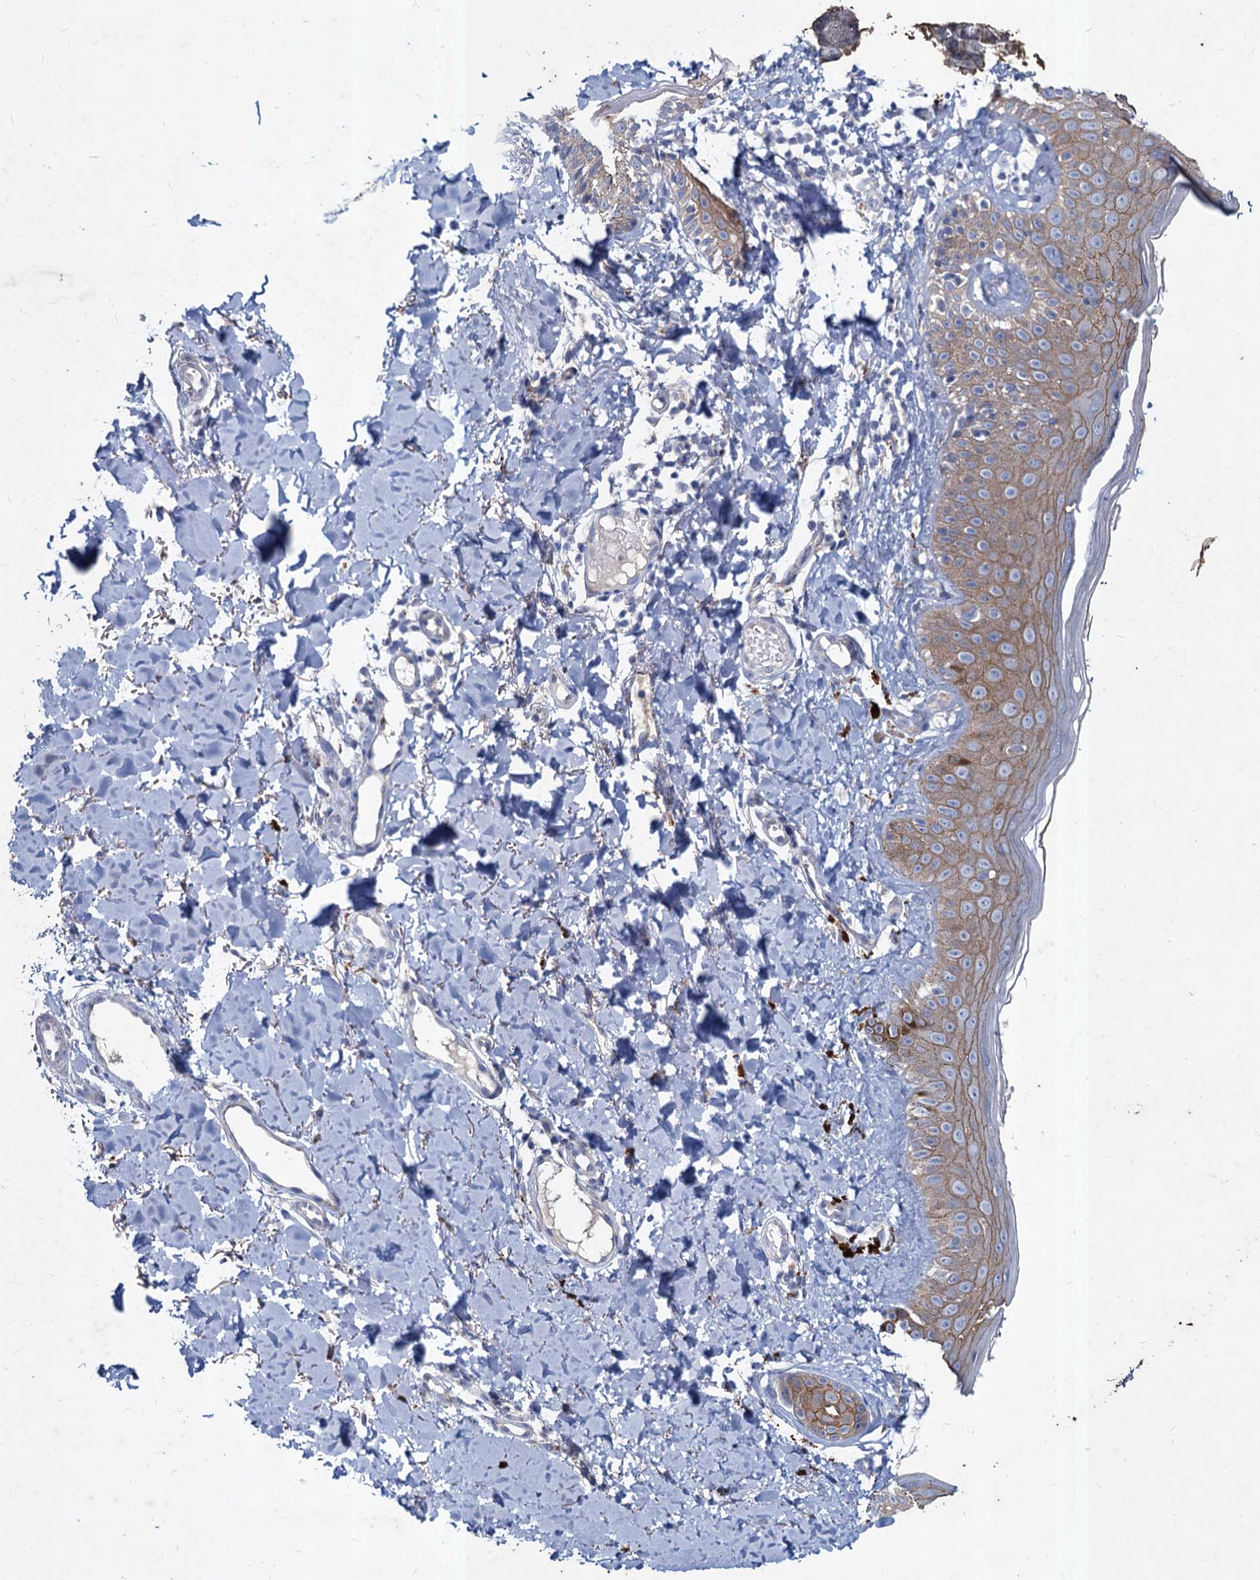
{"staining": {"intensity": "negative", "quantity": "none", "location": "none"}, "tissue": "skin", "cell_type": "Fibroblasts", "image_type": "normal", "snomed": [{"axis": "morphology", "description": "Normal tissue, NOS"}, {"axis": "topography", "description": "Skin"}], "caption": "Photomicrograph shows no protein positivity in fibroblasts of benign skin. (Stains: DAB (3,3'-diaminobenzidine) immunohistochemistry with hematoxylin counter stain, Microscopy: brightfield microscopy at high magnification).", "gene": "TMX2", "patient": {"sex": "male", "age": 52}}